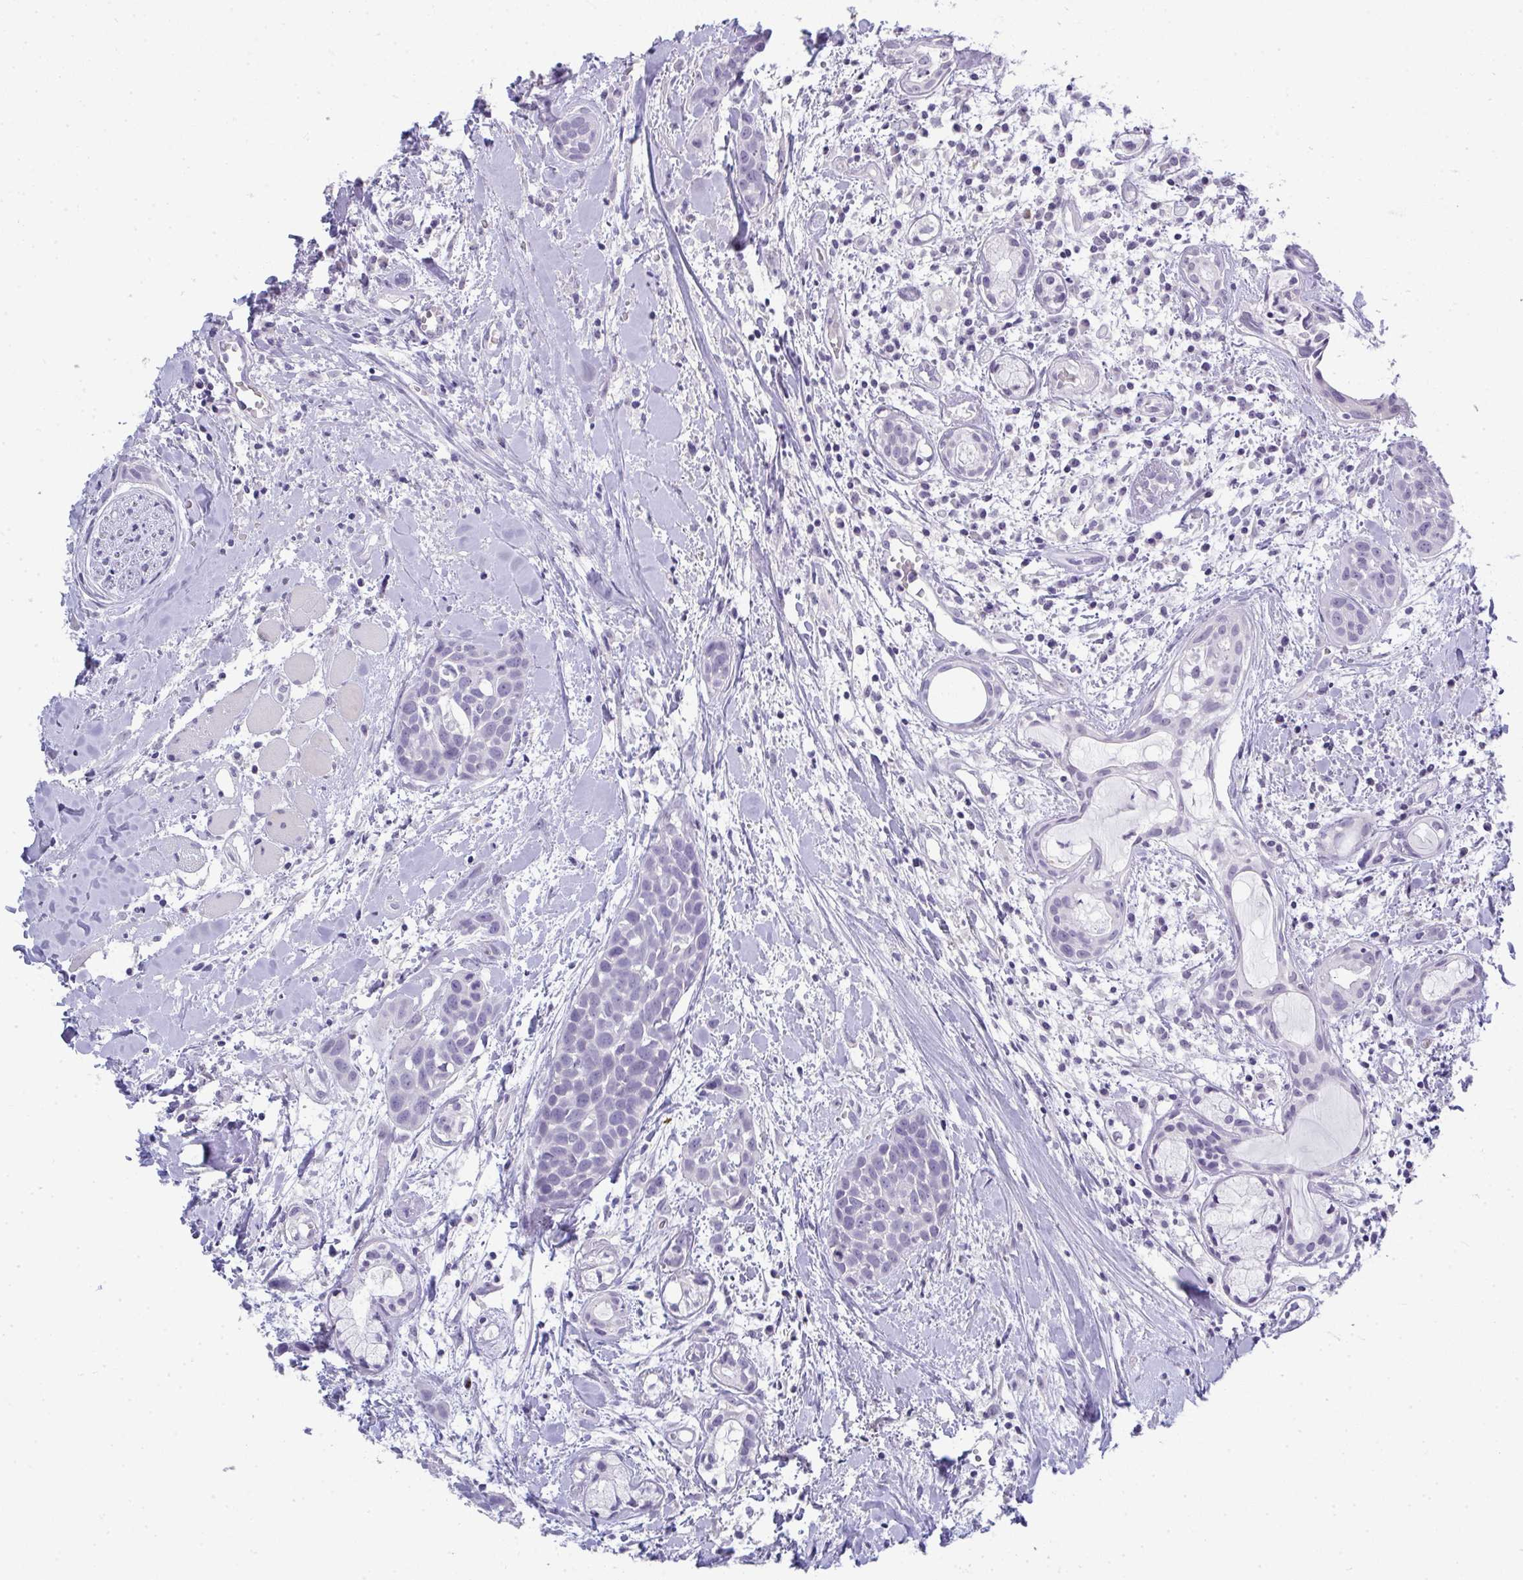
{"staining": {"intensity": "negative", "quantity": "none", "location": "none"}, "tissue": "head and neck cancer", "cell_type": "Tumor cells", "image_type": "cancer", "snomed": [{"axis": "morphology", "description": "Squamous cell carcinoma, NOS"}, {"axis": "topography", "description": "Head-Neck"}], "caption": "Human squamous cell carcinoma (head and neck) stained for a protein using immunohistochemistry shows no staining in tumor cells.", "gene": "TMEM82", "patient": {"sex": "female", "age": 50}}